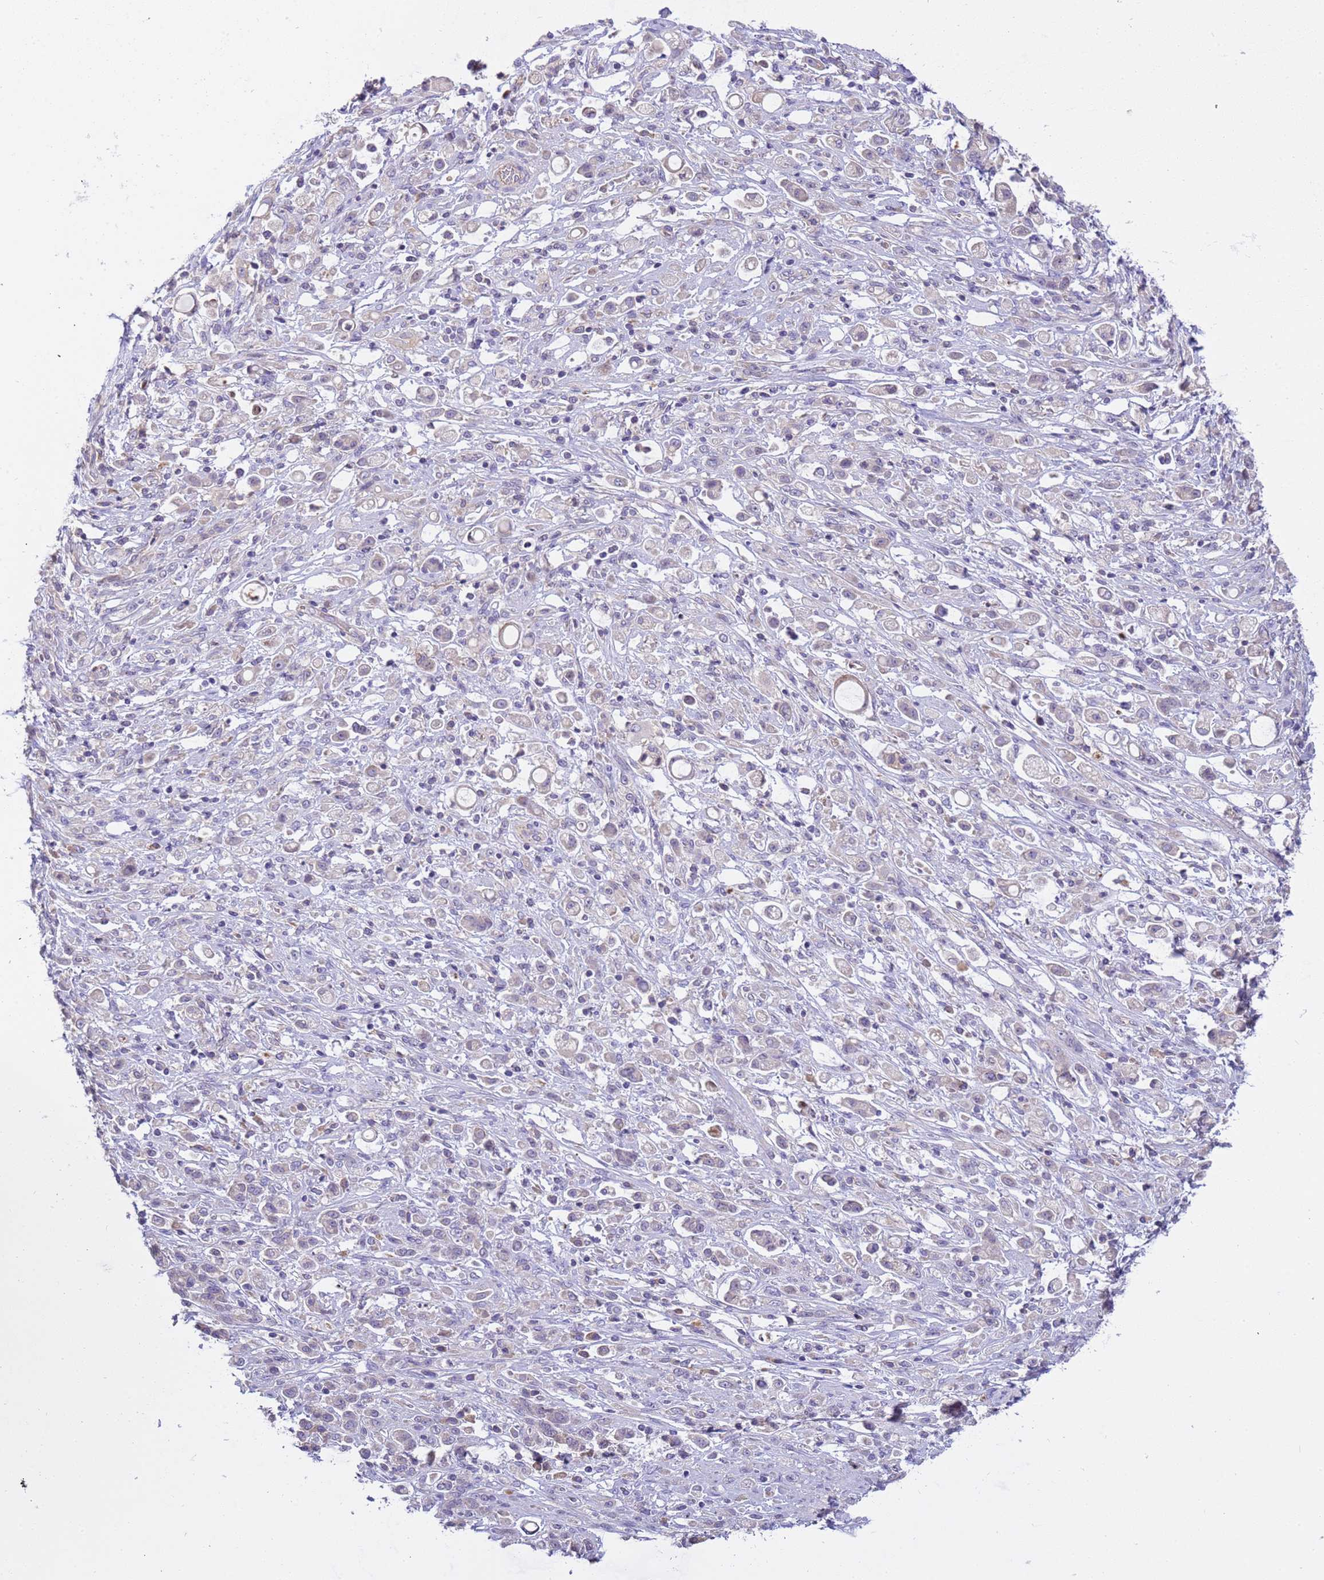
{"staining": {"intensity": "negative", "quantity": "none", "location": "none"}, "tissue": "stomach cancer", "cell_type": "Tumor cells", "image_type": "cancer", "snomed": [{"axis": "morphology", "description": "Adenocarcinoma, NOS"}, {"axis": "topography", "description": "Stomach"}], "caption": "Immunohistochemistry (IHC) photomicrograph of stomach adenocarcinoma stained for a protein (brown), which displays no expression in tumor cells. The staining is performed using DAB brown chromogen with nuclei counter-stained in using hematoxylin.", "gene": "PLCXD3", "patient": {"sex": "female", "age": 60}}